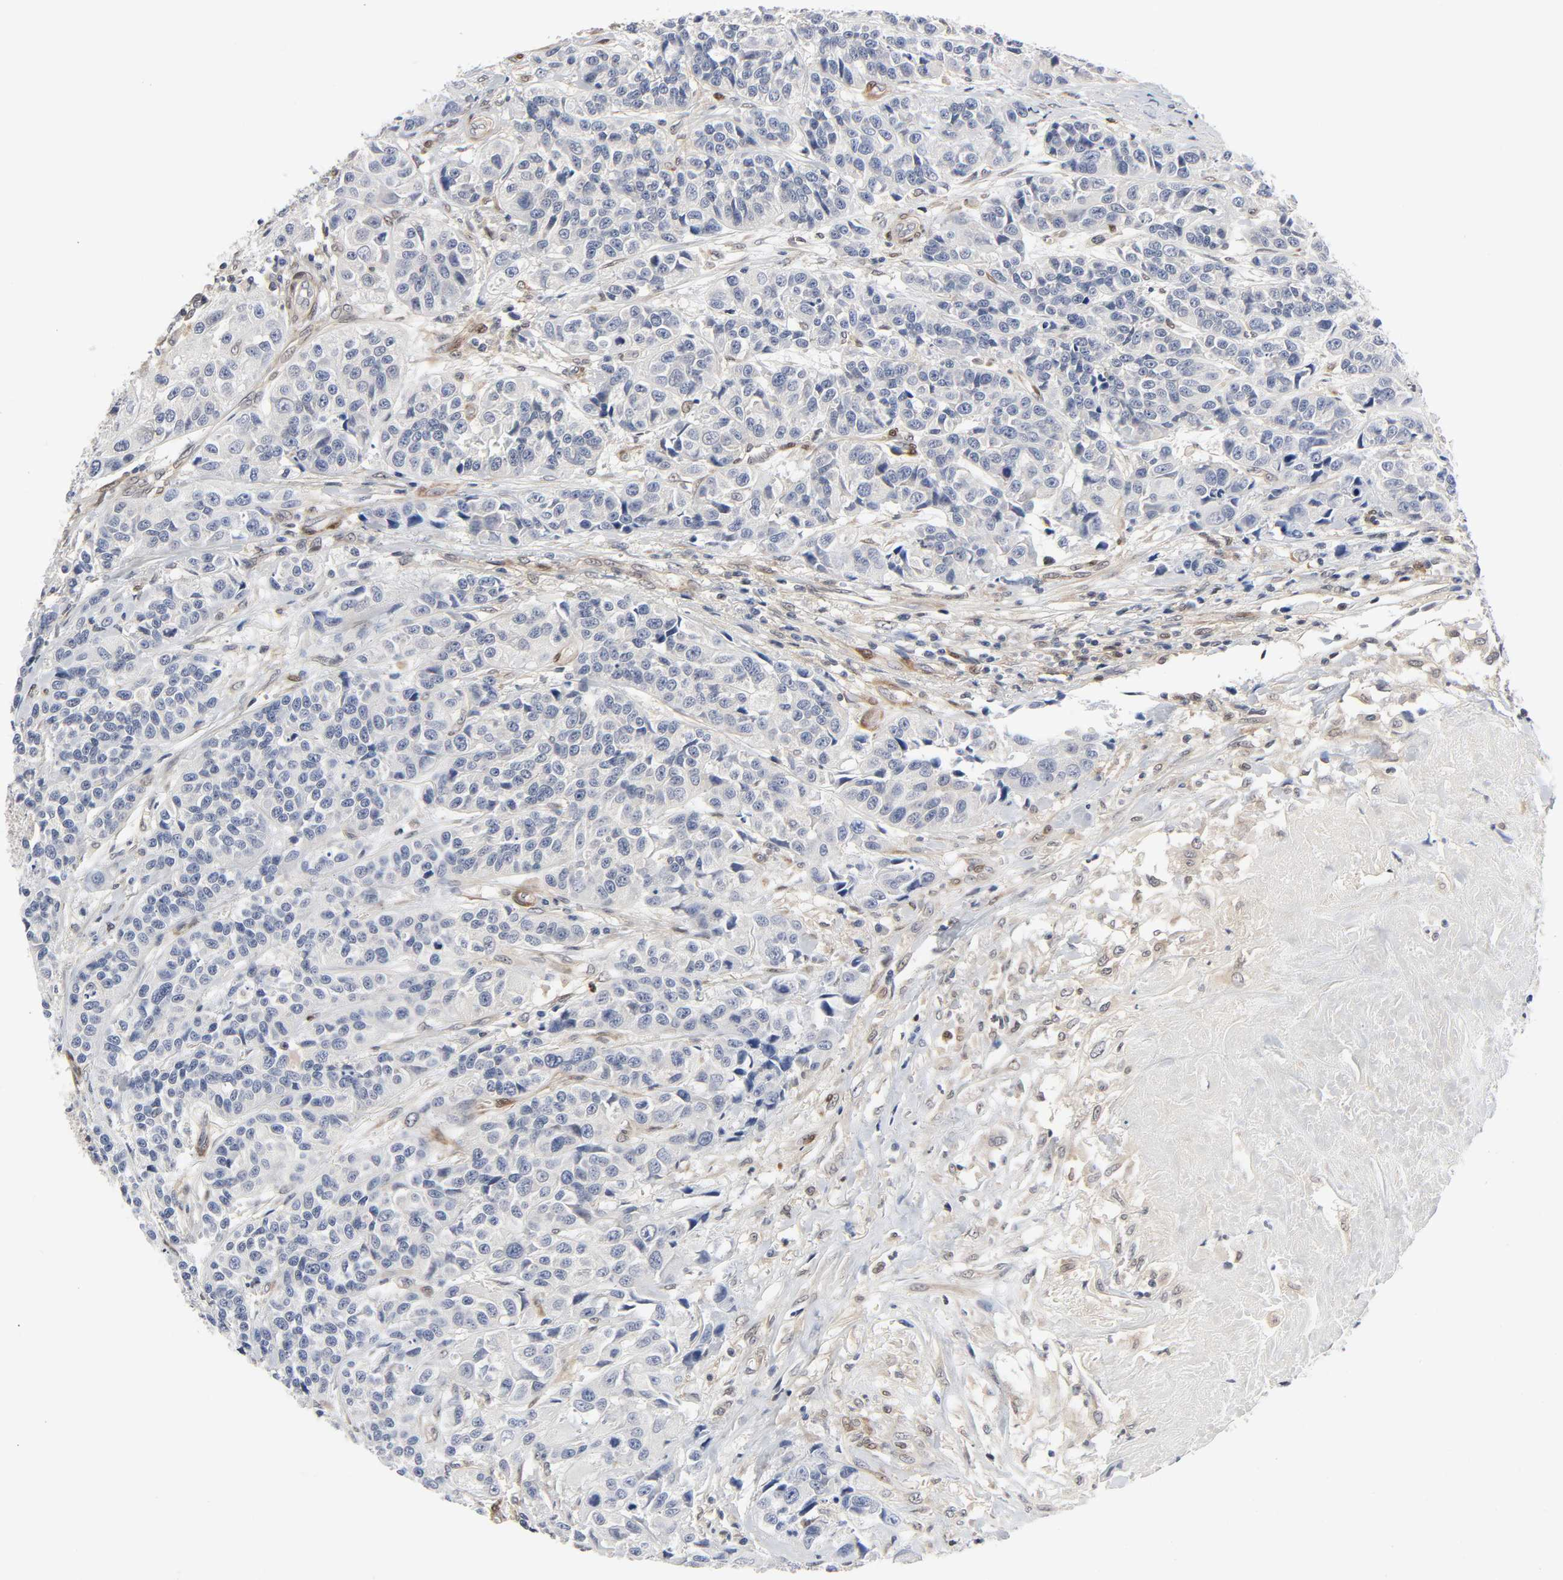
{"staining": {"intensity": "negative", "quantity": "none", "location": "none"}, "tissue": "urothelial cancer", "cell_type": "Tumor cells", "image_type": "cancer", "snomed": [{"axis": "morphology", "description": "Urothelial carcinoma, High grade"}, {"axis": "topography", "description": "Urinary bladder"}], "caption": "Tumor cells show no significant staining in urothelial cancer.", "gene": "PTEN", "patient": {"sex": "female", "age": 81}}